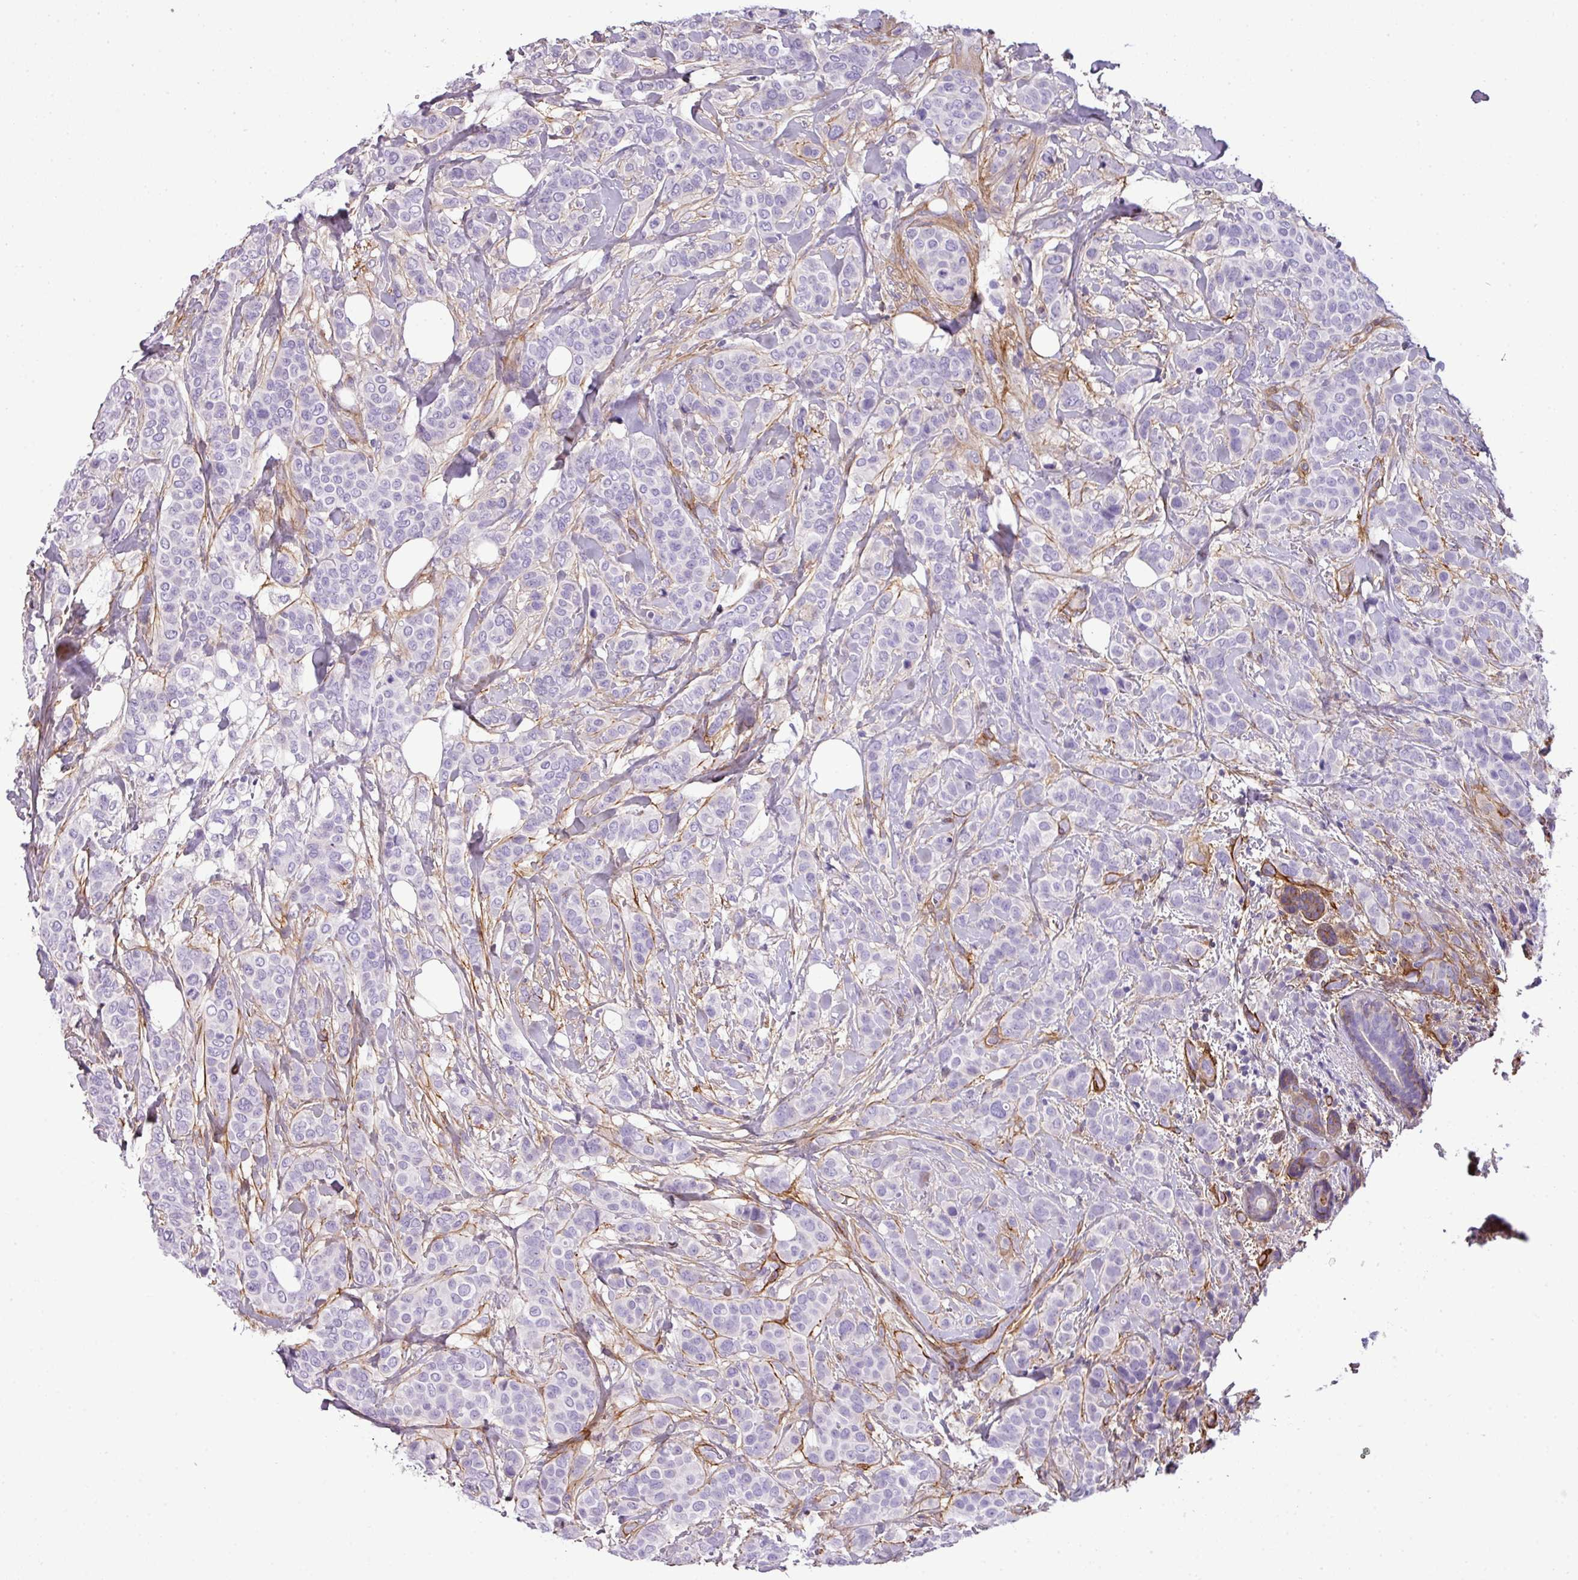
{"staining": {"intensity": "negative", "quantity": "none", "location": "none"}, "tissue": "breast cancer", "cell_type": "Tumor cells", "image_type": "cancer", "snomed": [{"axis": "morphology", "description": "Lobular carcinoma"}, {"axis": "topography", "description": "Breast"}], "caption": "Protein analysis of breast cancer (lobular carcinoma) displays no significant expression in tumor cells. (Stains: DAB (3,3'-diaminobenzidine) immunohistochemistry with hematoxylin counter stain, Microscopy: brightfield microscopy at high magnification).", "gene": "PARD6G", "patient": {"sex": "female", "age": 51}}